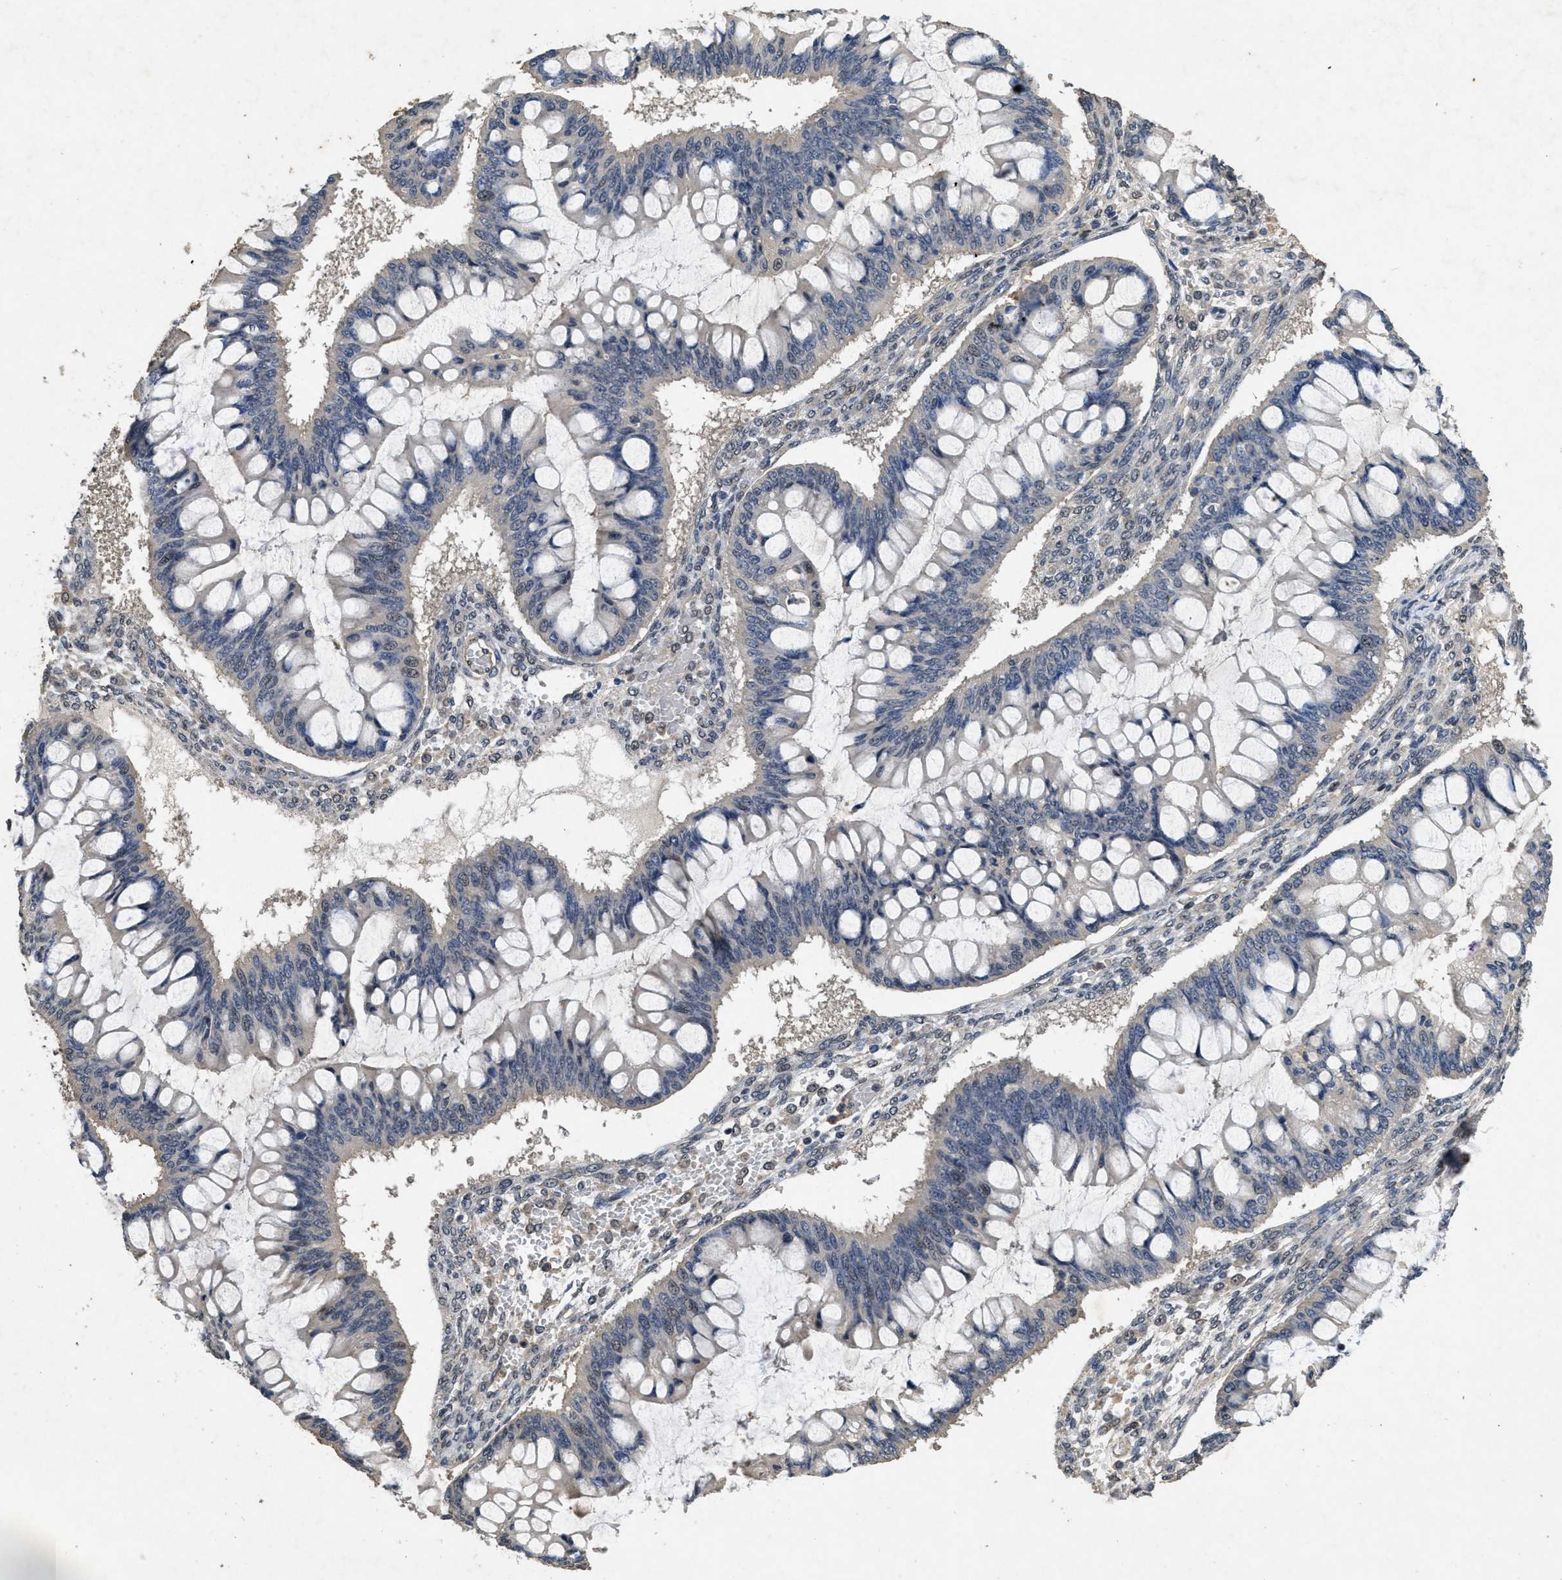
{"staining": {"intensity": "negative", "quantity": "none", "location": "none"}, "tissue": "ovarian cancer", "cell_type": "Tumor cells", "image_type": "cancer", "snomed": [{"axis": "morphology", "description": "Cystadenocarcinoma, mucinous, NOS"}, {"axis": "topography", "description": "Ovary"}], "caption": "High magnification brightfield microscopy of mucinous cystadenocarcinoma (ovarian) stained with DAB (brown) and counterstained with hematoxylin (blue): tumor cells show no significant positivity.", "gene": "PAPOLG", "patient": {"sex": "female", "age": 73}}